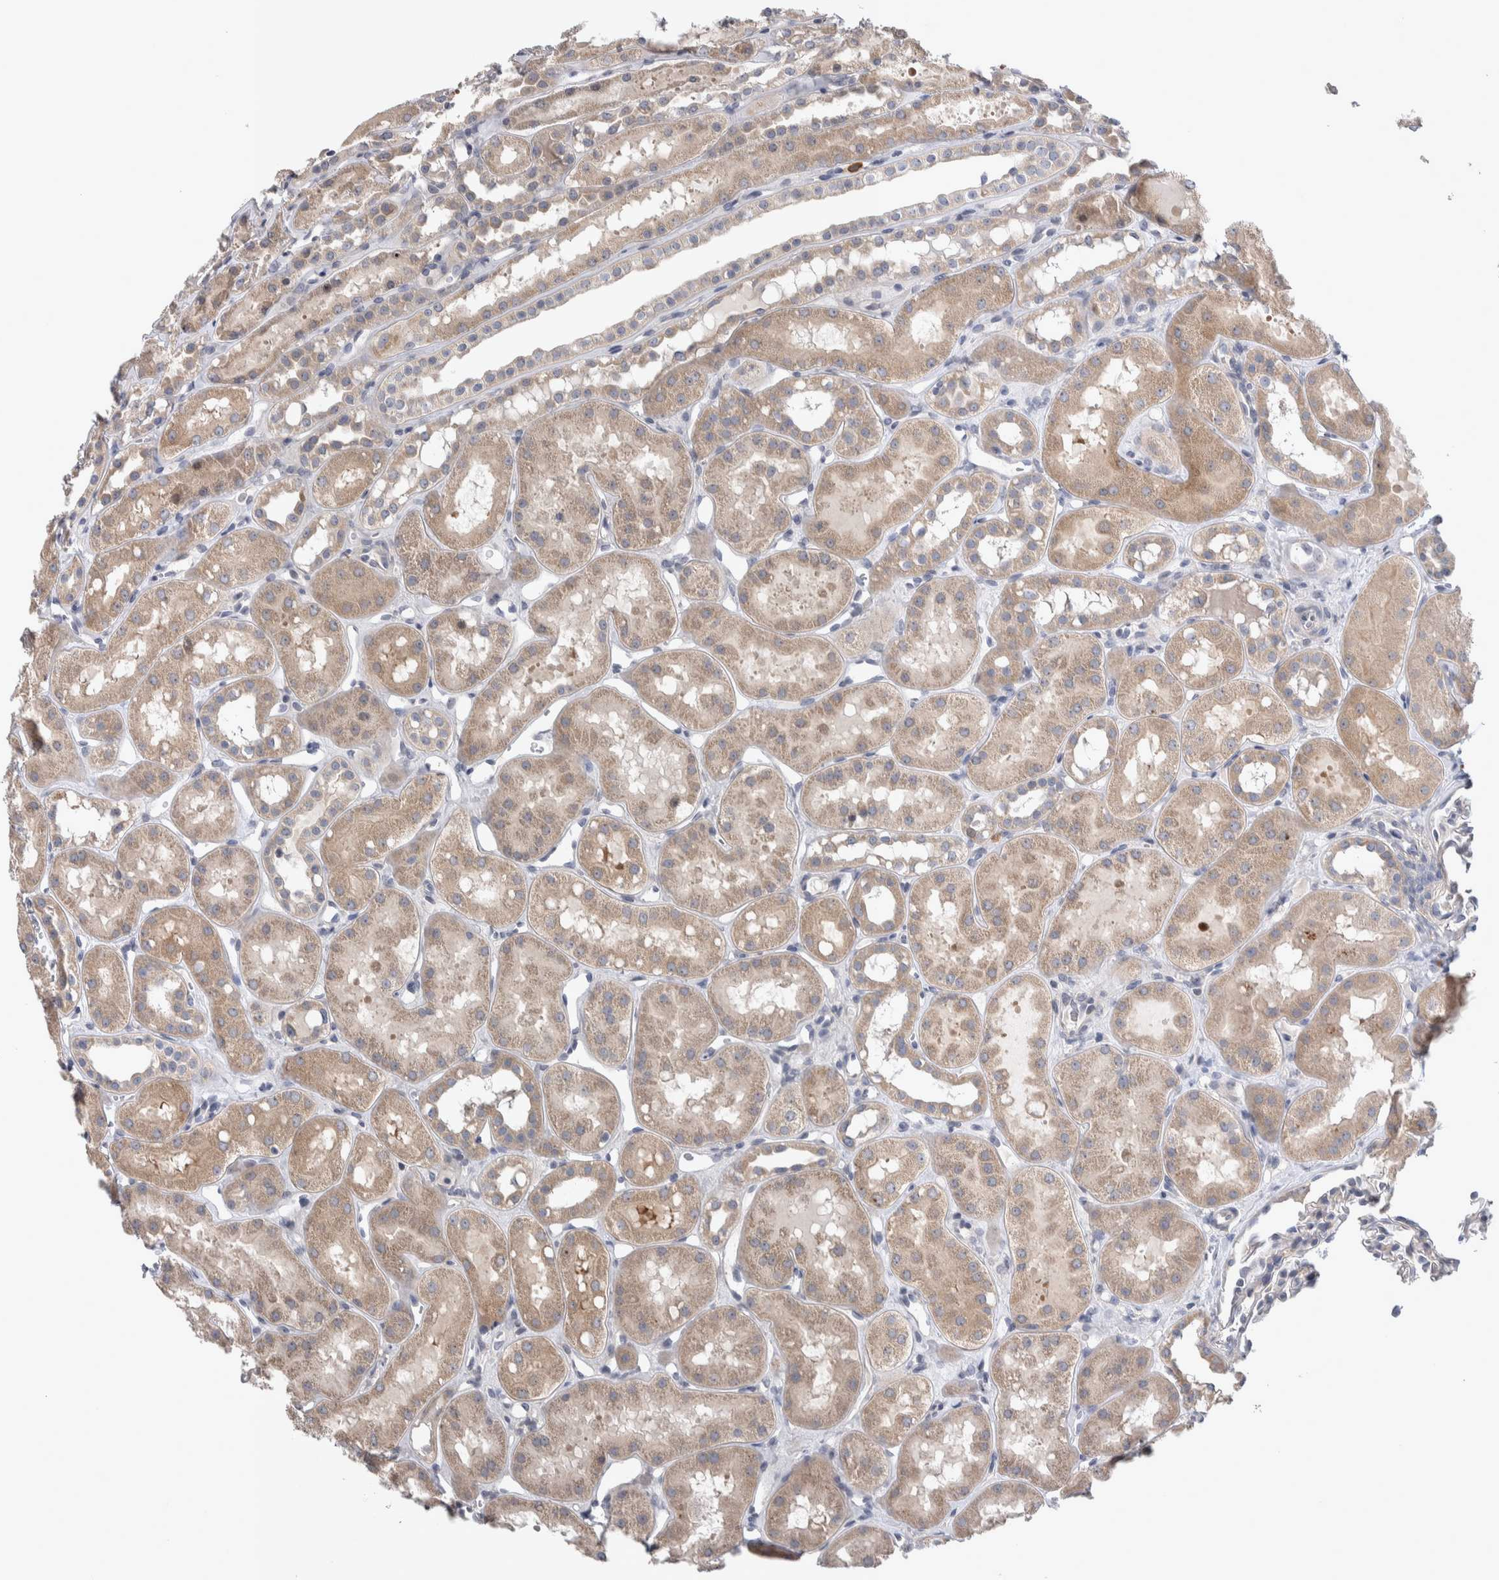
{"staining": {"intensity": "negative", "quantity": "none", "location": "none"}, "tissue": "kidney", "cell_type": "Cells in glomeruli", "image_type": "normal", "snomed": [{"axis": "morphology", "description": "Normal tissue, NOS"}, {"axis": "topography", "description": "Kidney"}], "caption": "Immunohistochemical staining of benign human kidney reveals no significant positivity in cells in glomeruli.", "gene": "IBTK", "patient": {"sex": "male", "age": 16}}